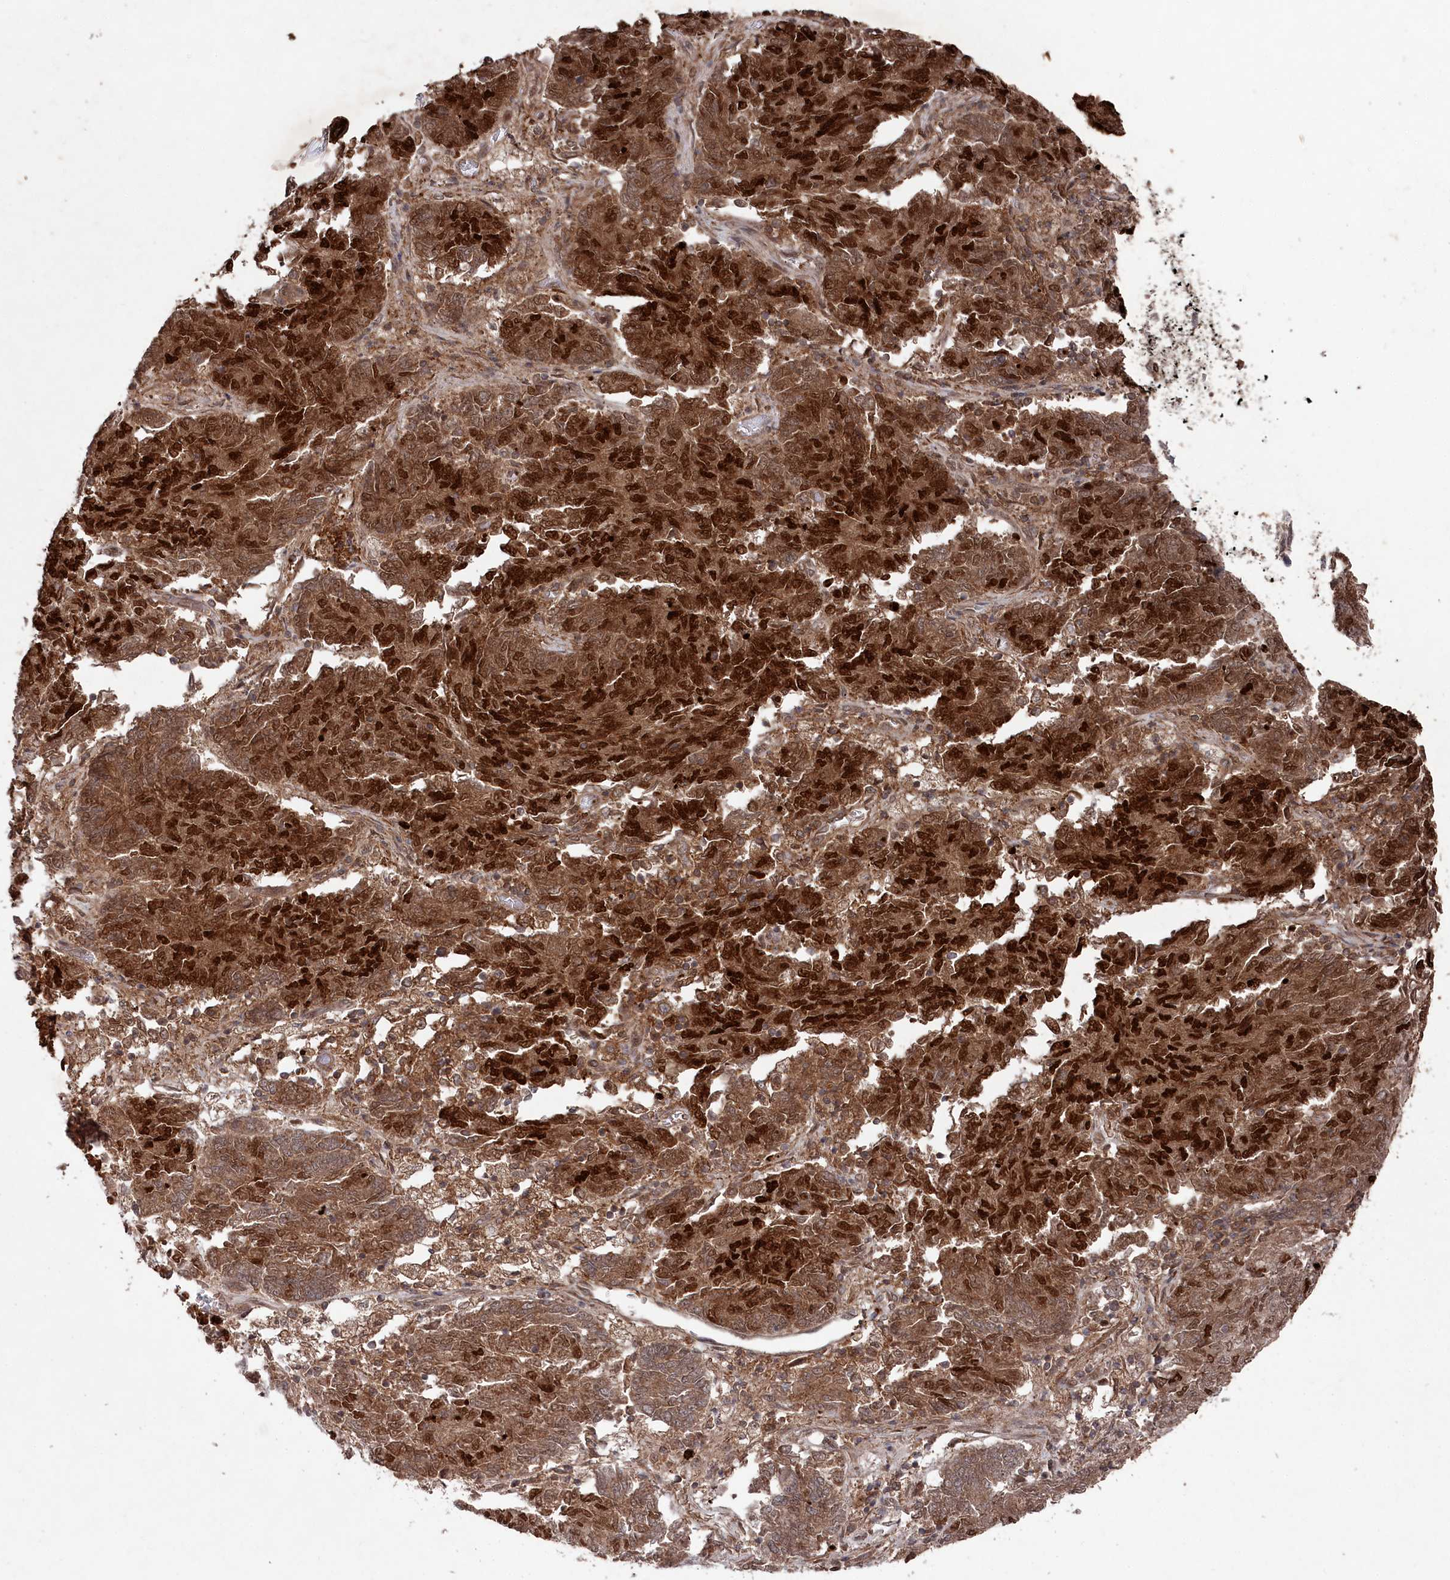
{"staining": {"intensity": "strong", "quantity": ">75%", "location": "cytoplasmic/membranous,nuclear"}, "tissue": "endometrial cancer", "cell_type": "Tumor cells", "image_type": "cancer", "snomed": [{"axis": "morphology", "description": "Adenocarcinoma, NOS"}, {"axis": "topography", "description": "Endometrium"}], "caption": "A histopathology image of endometrial cancer stained for a protein exhibits strong cytoplasmic/membranous and nuclear brown staining in tumor cells. The protein of interest is shown in brown color, while the nuclei are stained blue.", "gene": "BORCS7", "patient": {"sex": "female", "age": 80}}